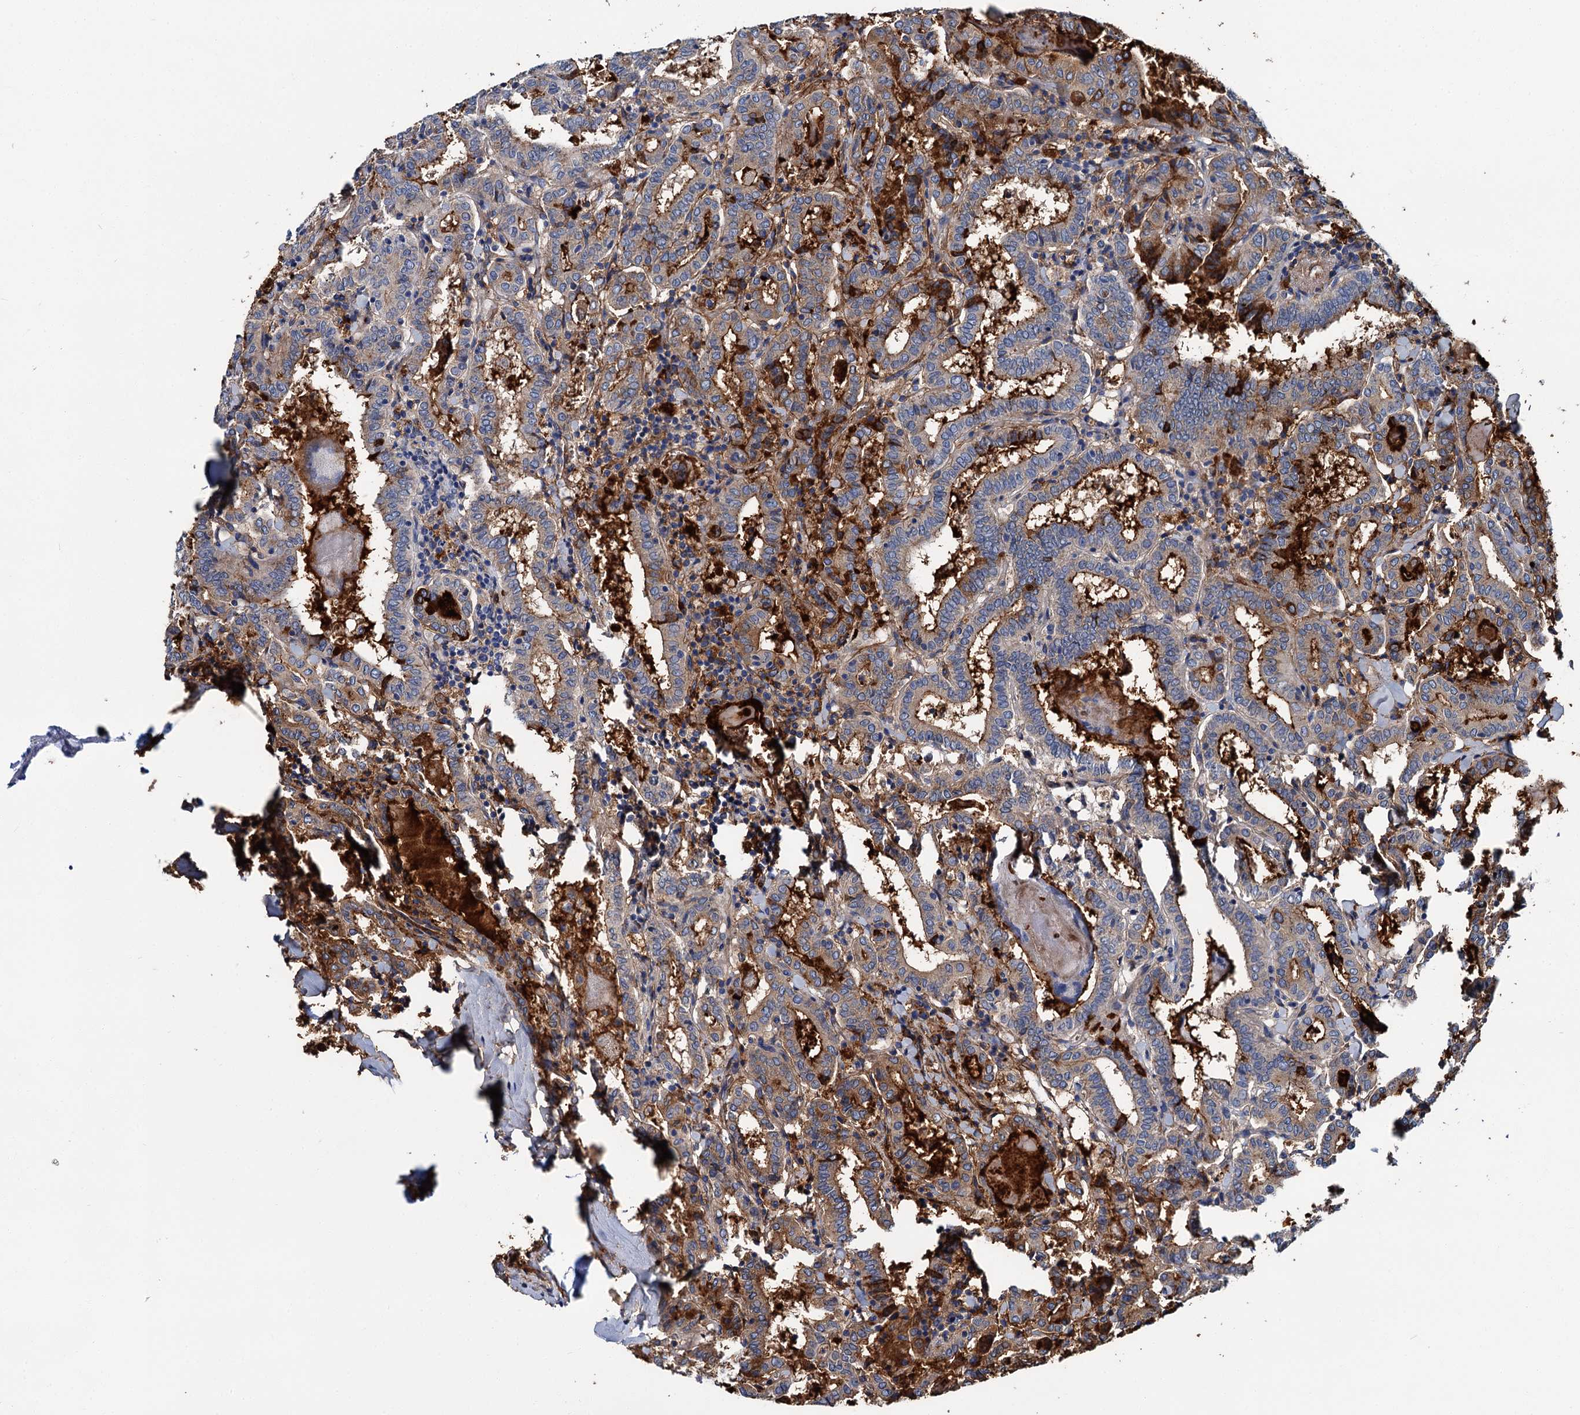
{"staining": {"intensity": "moderate", "quantity": "25%-75%", "location": "cytoplasmic/membranous"}, "tissue": "thyroid cancer", "cell_type": "Tumor cells", "image_type": "cancer", "snomed": [{"axis": "morphology", "description": "Papillary adenocarcinoma, NOS"}, {"axis": "topography", "description": "Thyroid gland"}], "caption": "Papillary adenocarcinoma (thyroid) stained with immunohistochemistry displays moderate cytoplasmic/membranous positivity in approximately 25%-75% of tumor cells.", "gene": "ATG2A", "patient": {"sex": "female", "age": 72}}